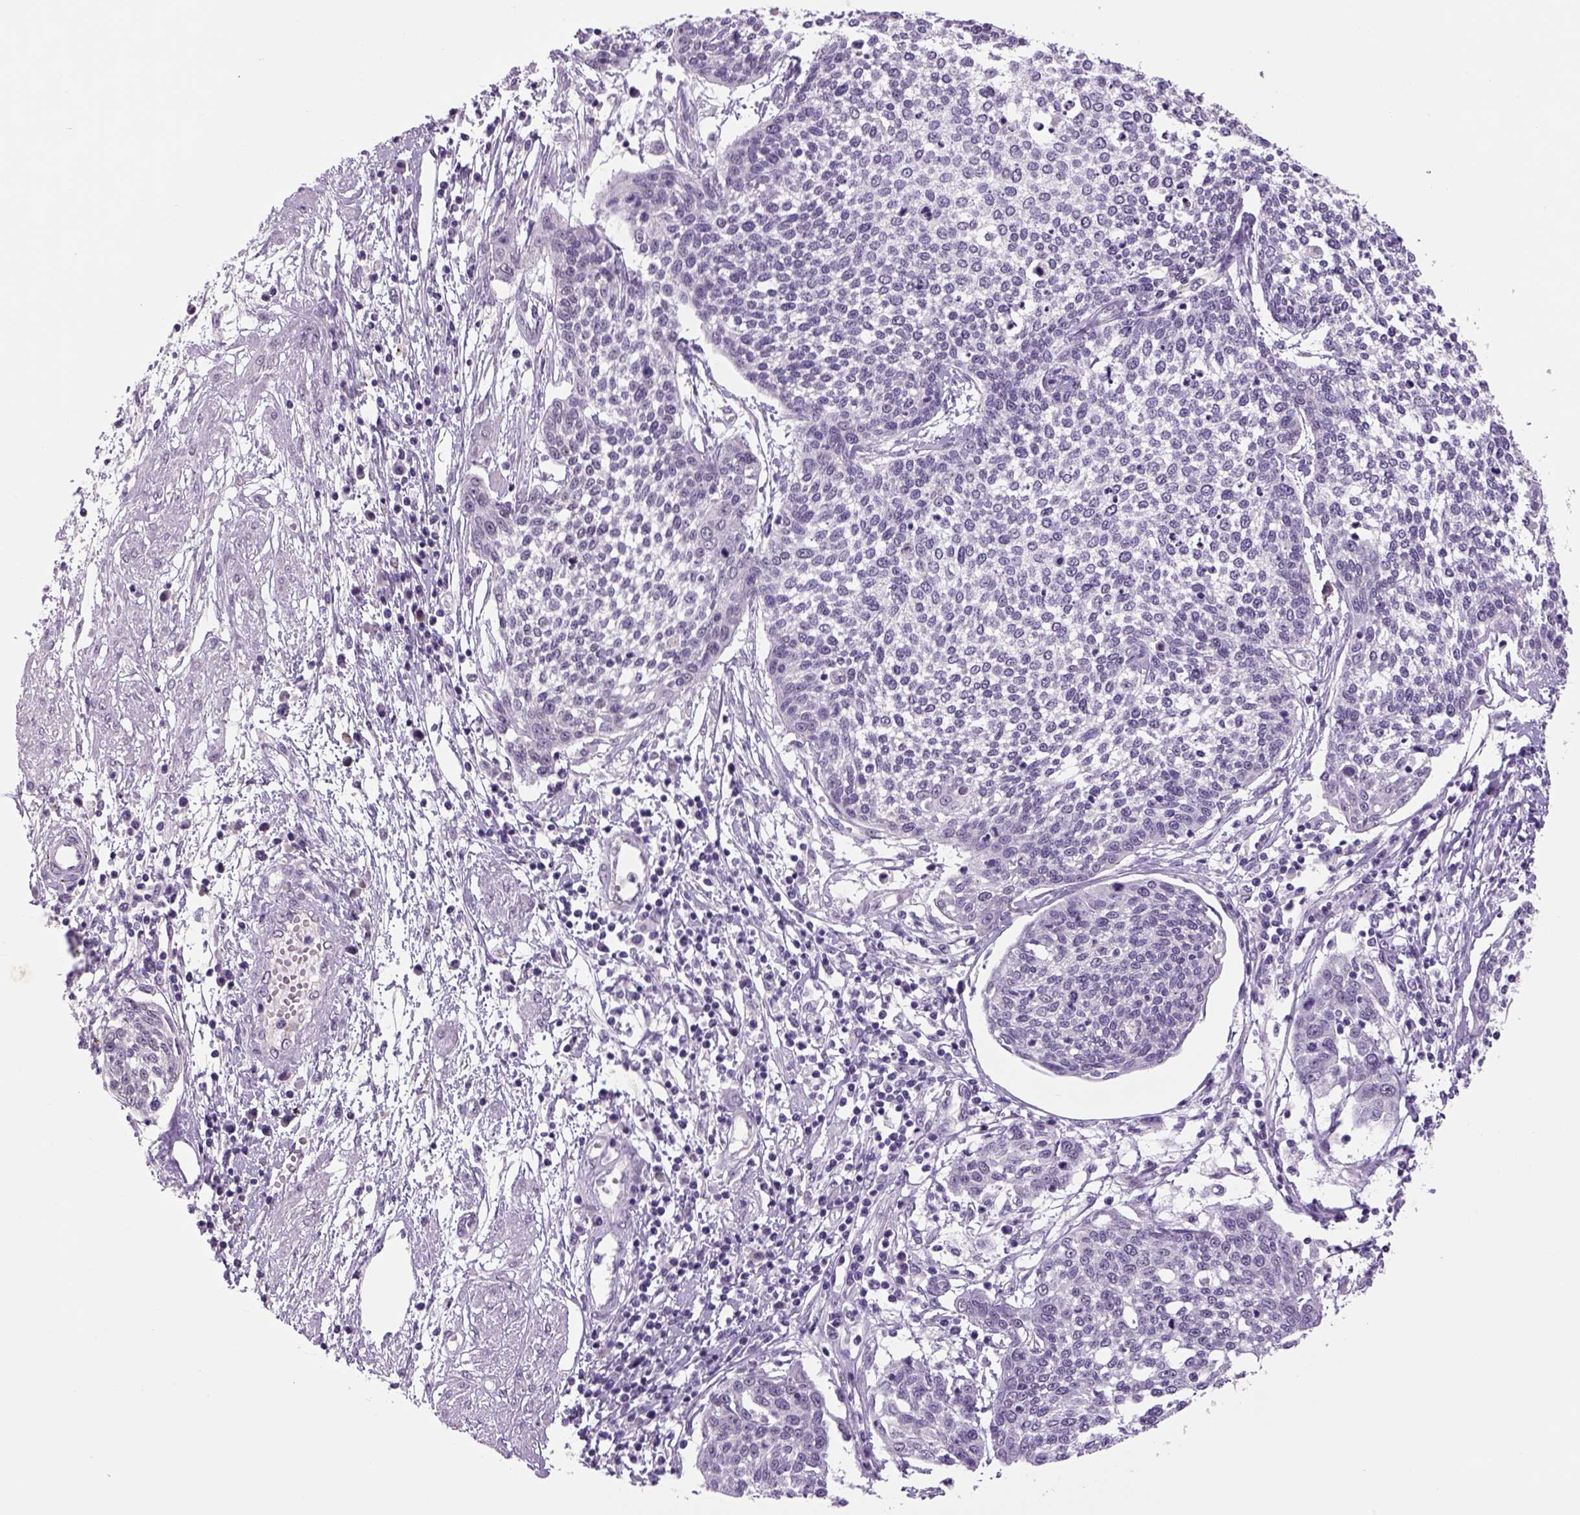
{"staining": {"intensity": "negative", "quantity": "none", "location": "none"}, "tissue": "cervical cancer", "cell_type": "Tumor cells", "image_type": "cancer", "snomed": [{"axis": "morphology", "description": "Squamous cell carcinoma, NOS"}, {"axis": "topography", "description": "Cervix"}], "caption": "There is no significant staining in tumor cells of cervical cancer.", "gene": "DBH", "patient": {"sex": "female", "age": 34}}